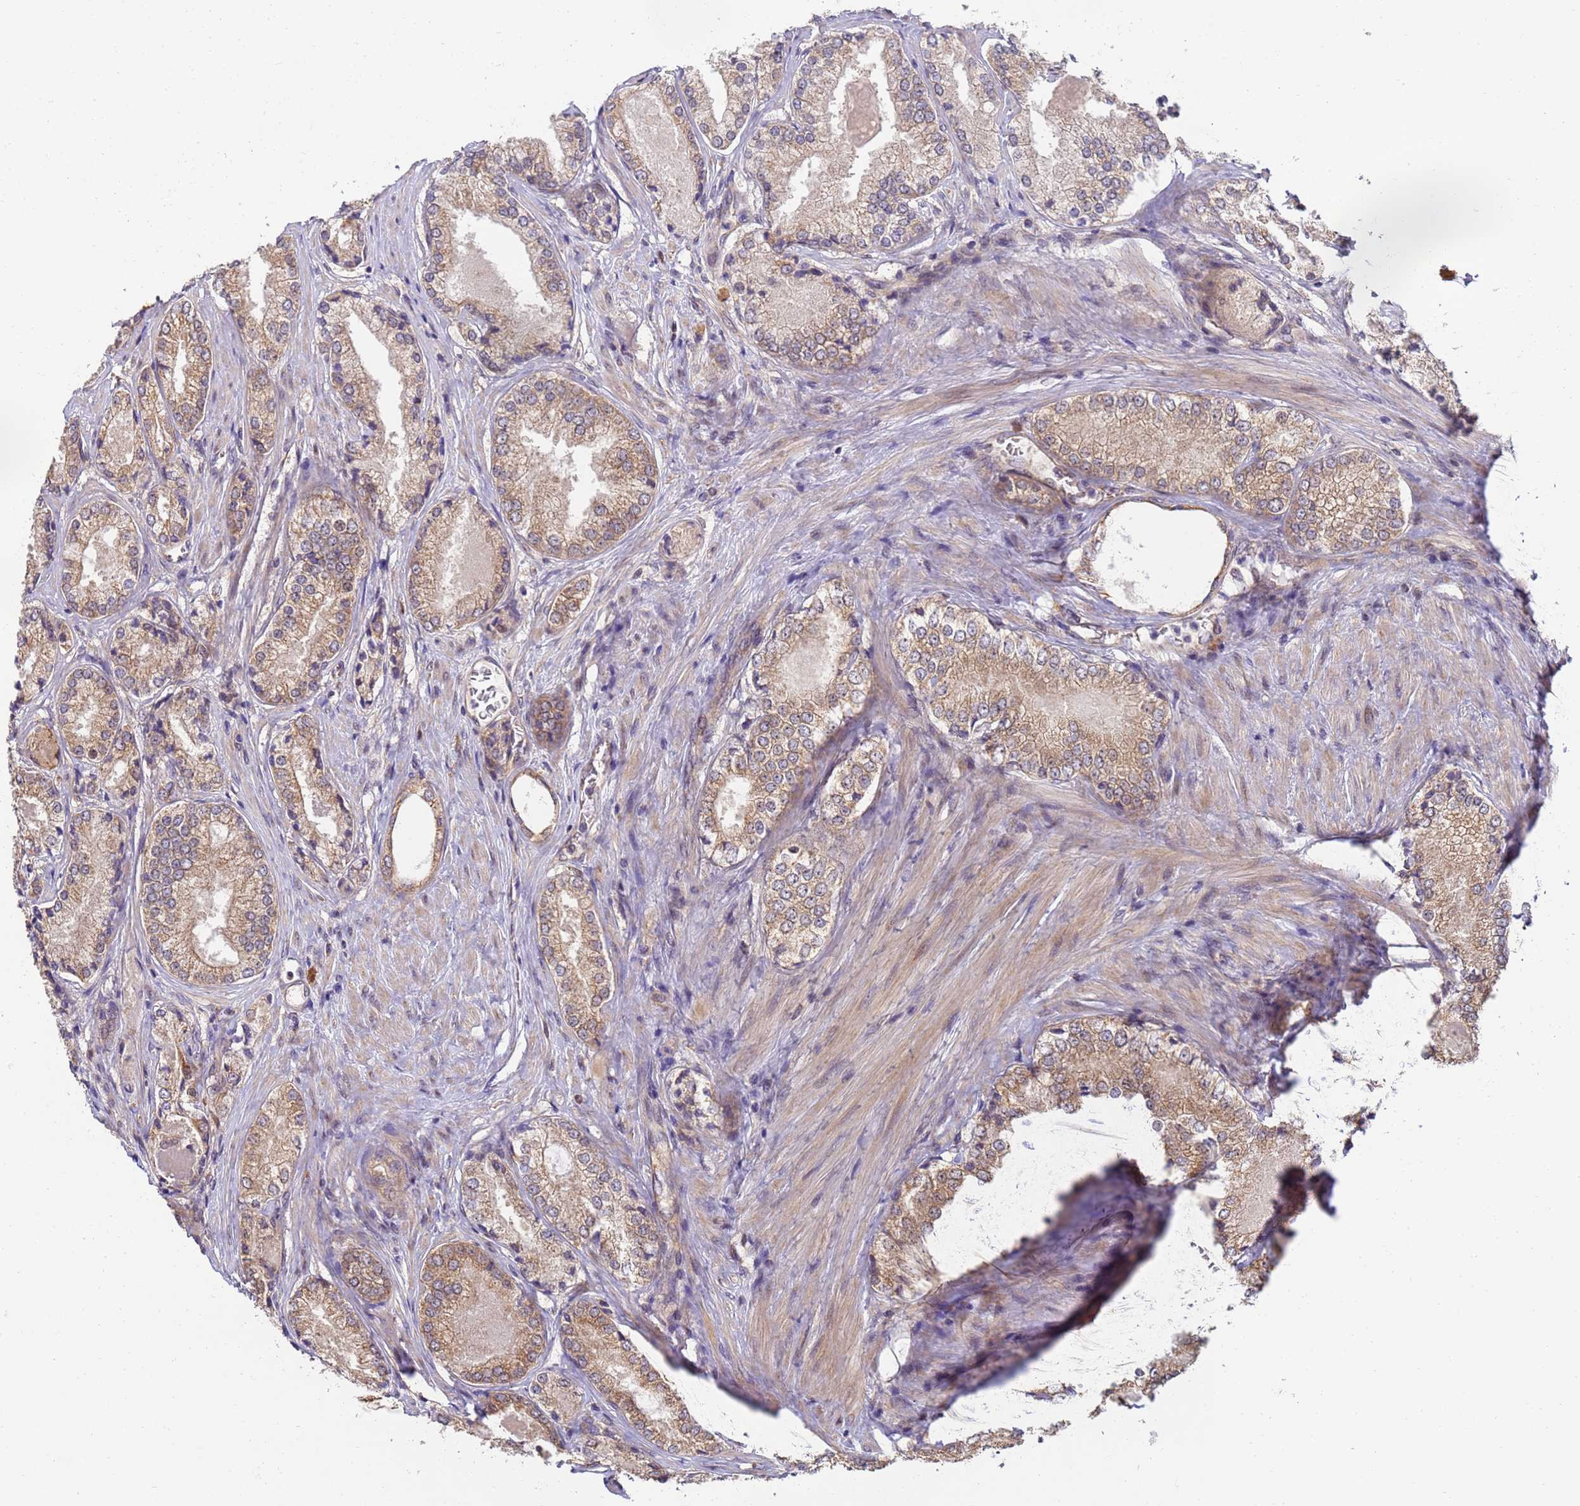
{"staining": {"intensity": "moderate", "quantity": ">75%", "location": "cytoplasmic/membranous"}, "tissue": "prostate cancer", "cell_type": "Tumor cells", "image_type": "cancer", "snomed": [{"axis": "morphology", "description": "Adenocarcinoma, Low grade"}, {"axis": "topography", "description": "Prostate"}], "caption": "Immunohistochemical staining of human prostate cancer exhibits medium levels of moderate cytoplasmic/membranous protein staining in approximately >75% of tumor cells.", "gene": "RAPGEF3", "patient": {"sex": "male", "age": 68}}